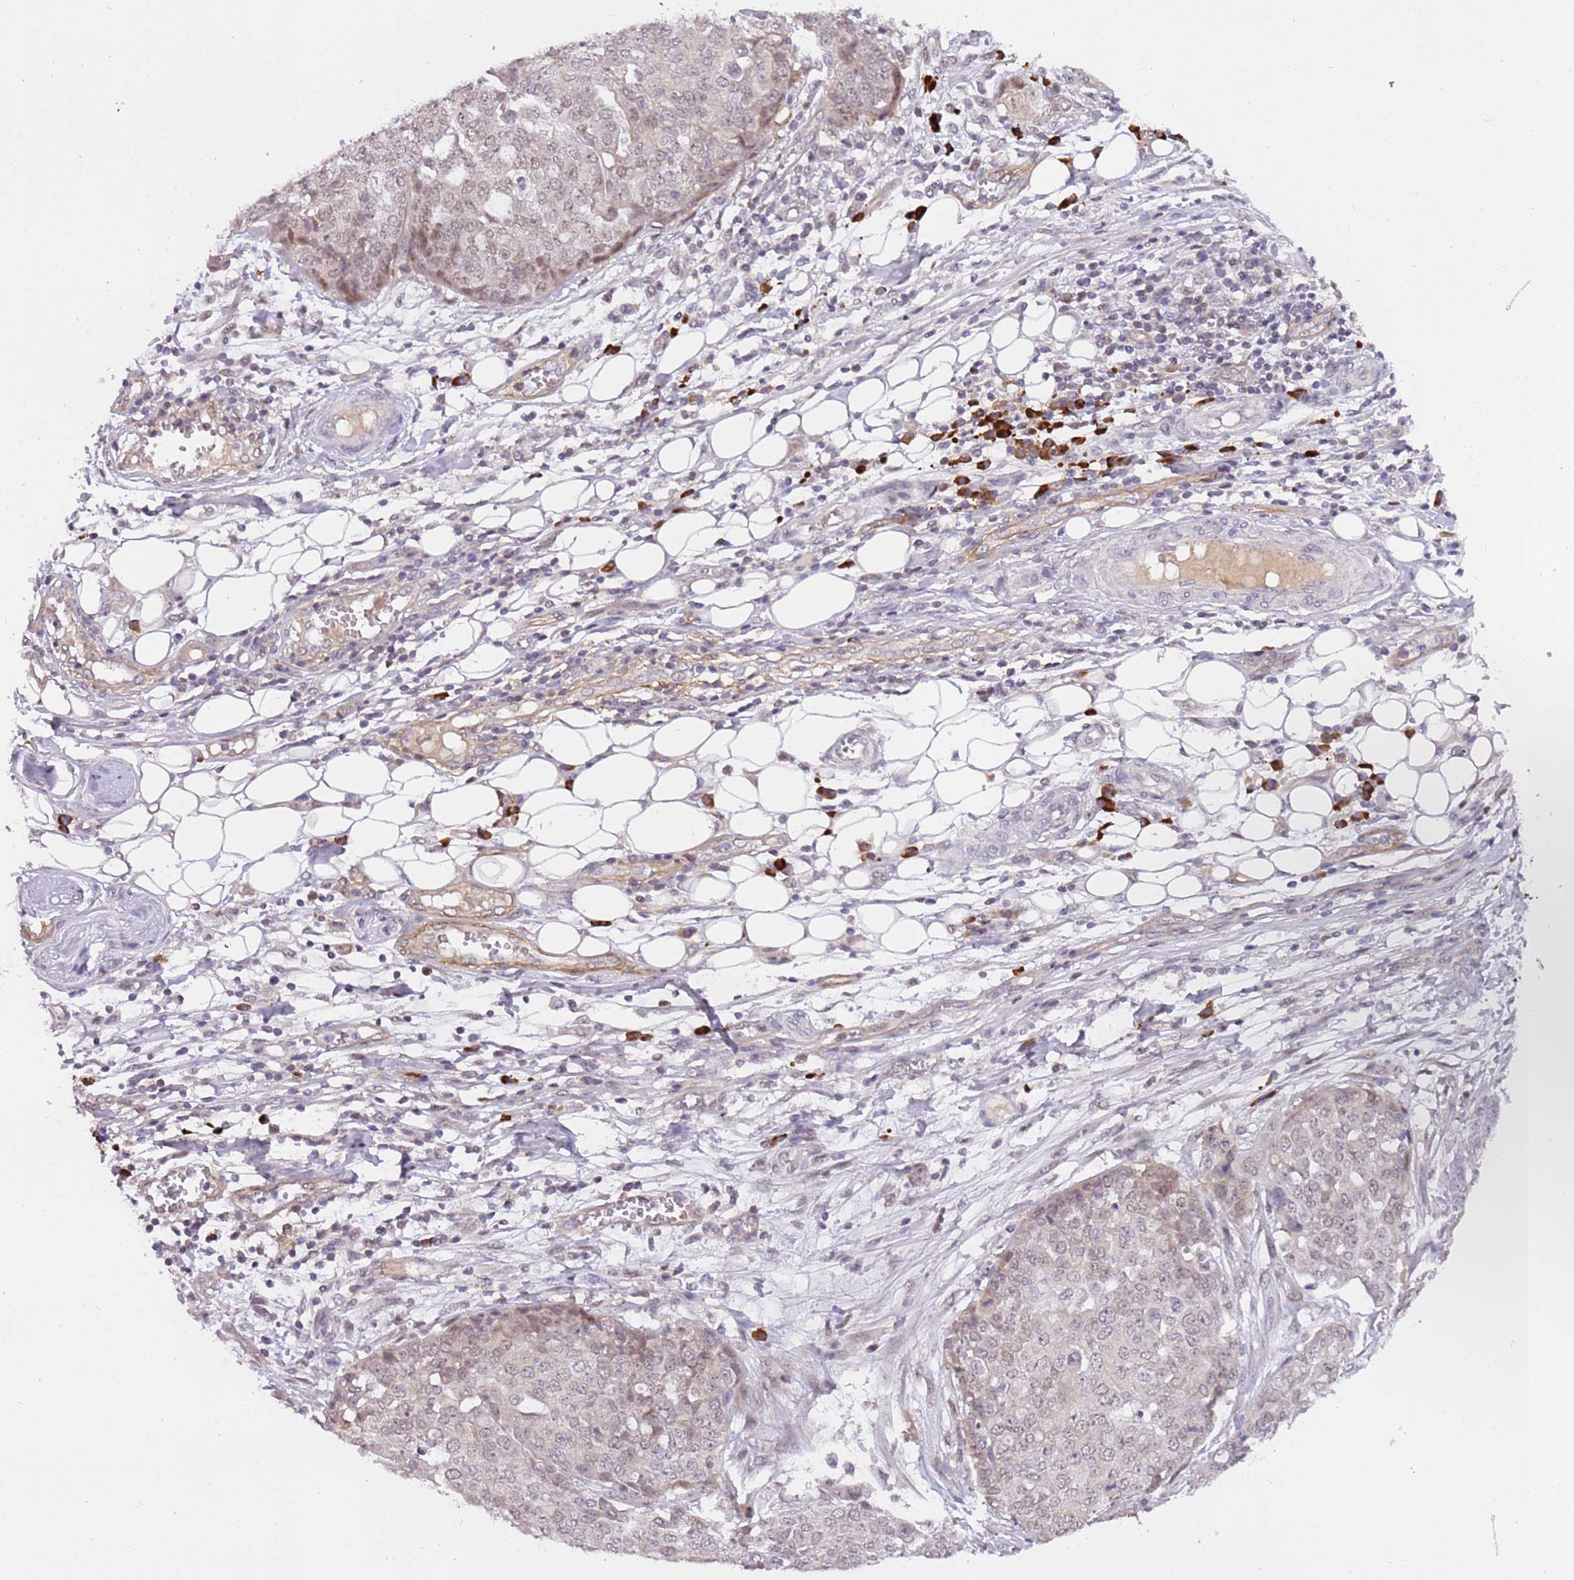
{"staining": {"intensity": "weak", "quantity": "<25%", "location": "nuclear"}, "tissue": "ovarian cancer", "cell_type": "Tumor cells", "image_type": "cancer", "snomed": [{"axis": "morphology", "description": "Cystadenocarcinoma, serous, NOS"}, {"axis": "topography", "description": "Soft tissue"}, {"axis": "topography", "description": "Ovary"}], "caption": "Serous cystadenocarcinoma (ovarian) was stained to show a protein in brown. There is no significant expression in tumor cells. (Stains: DAB (3,3'-diaminobenzidine) IHC with hematoxylin counter stain, Microscopy: brightfield microscopy at high magnification).", "gene": "MAGEF1", "patient": {"sex": "female", "age": 57}}